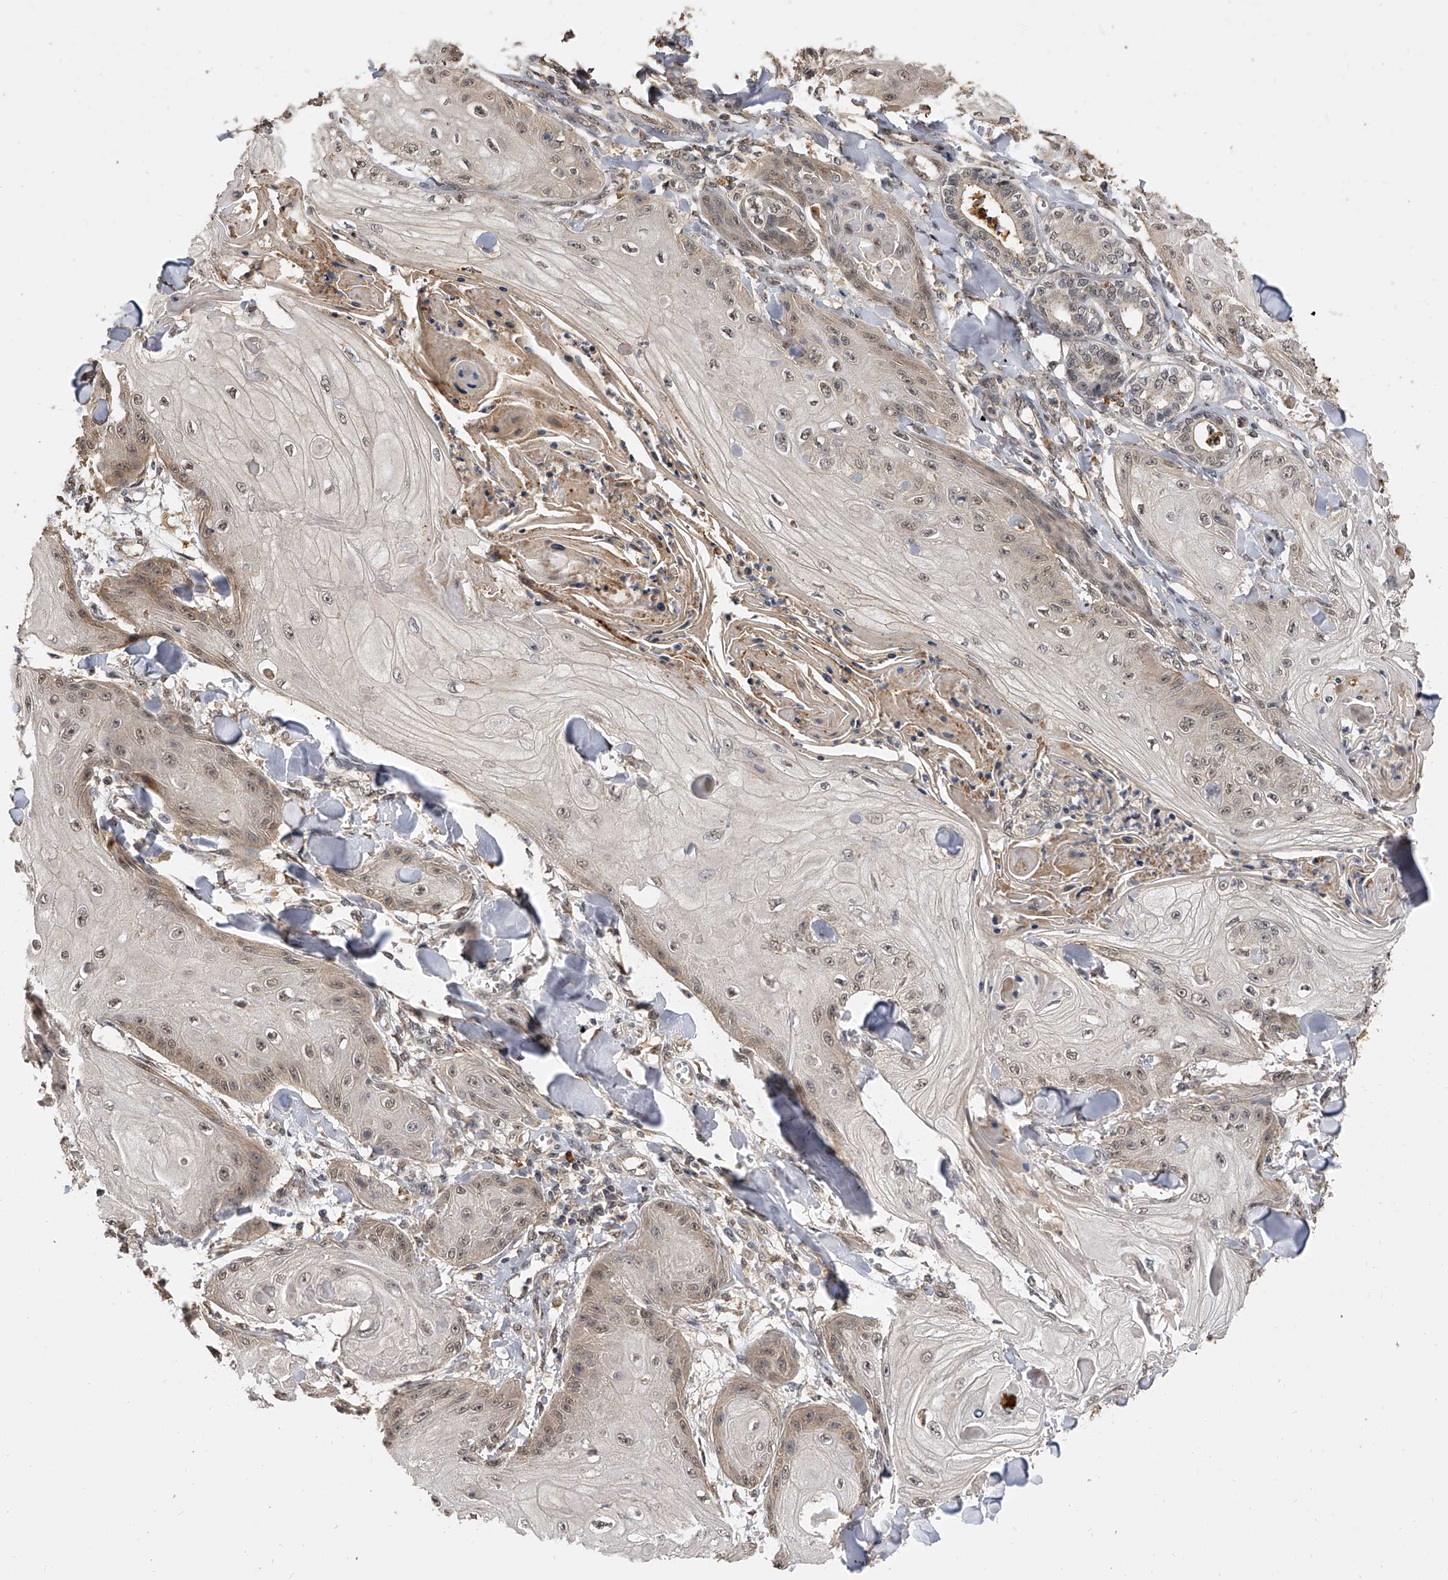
{"staining": {"intensity": "weak", "quantity": ">75%", "location": "cytoplasmic/membranous,nuclear"}, "tissue": "skin cancer", "cell_type": "Tumor cells", "image_type": "cancer", "snomed": [{"axis": "morphology", "description": "Squamous cell carcinoma, NOS"}, {"axis": "topography", "description": "Skin"}], "caption": "This photomicrograph shows immunohistochemistry (IHC) staining of skin cancer, with low weak cytoplasmic/membranous and nuclear expression in approximately >75% of tumor cells.", "gene": "CFAP410", "patient": {"sex": "male", "age": 74}}